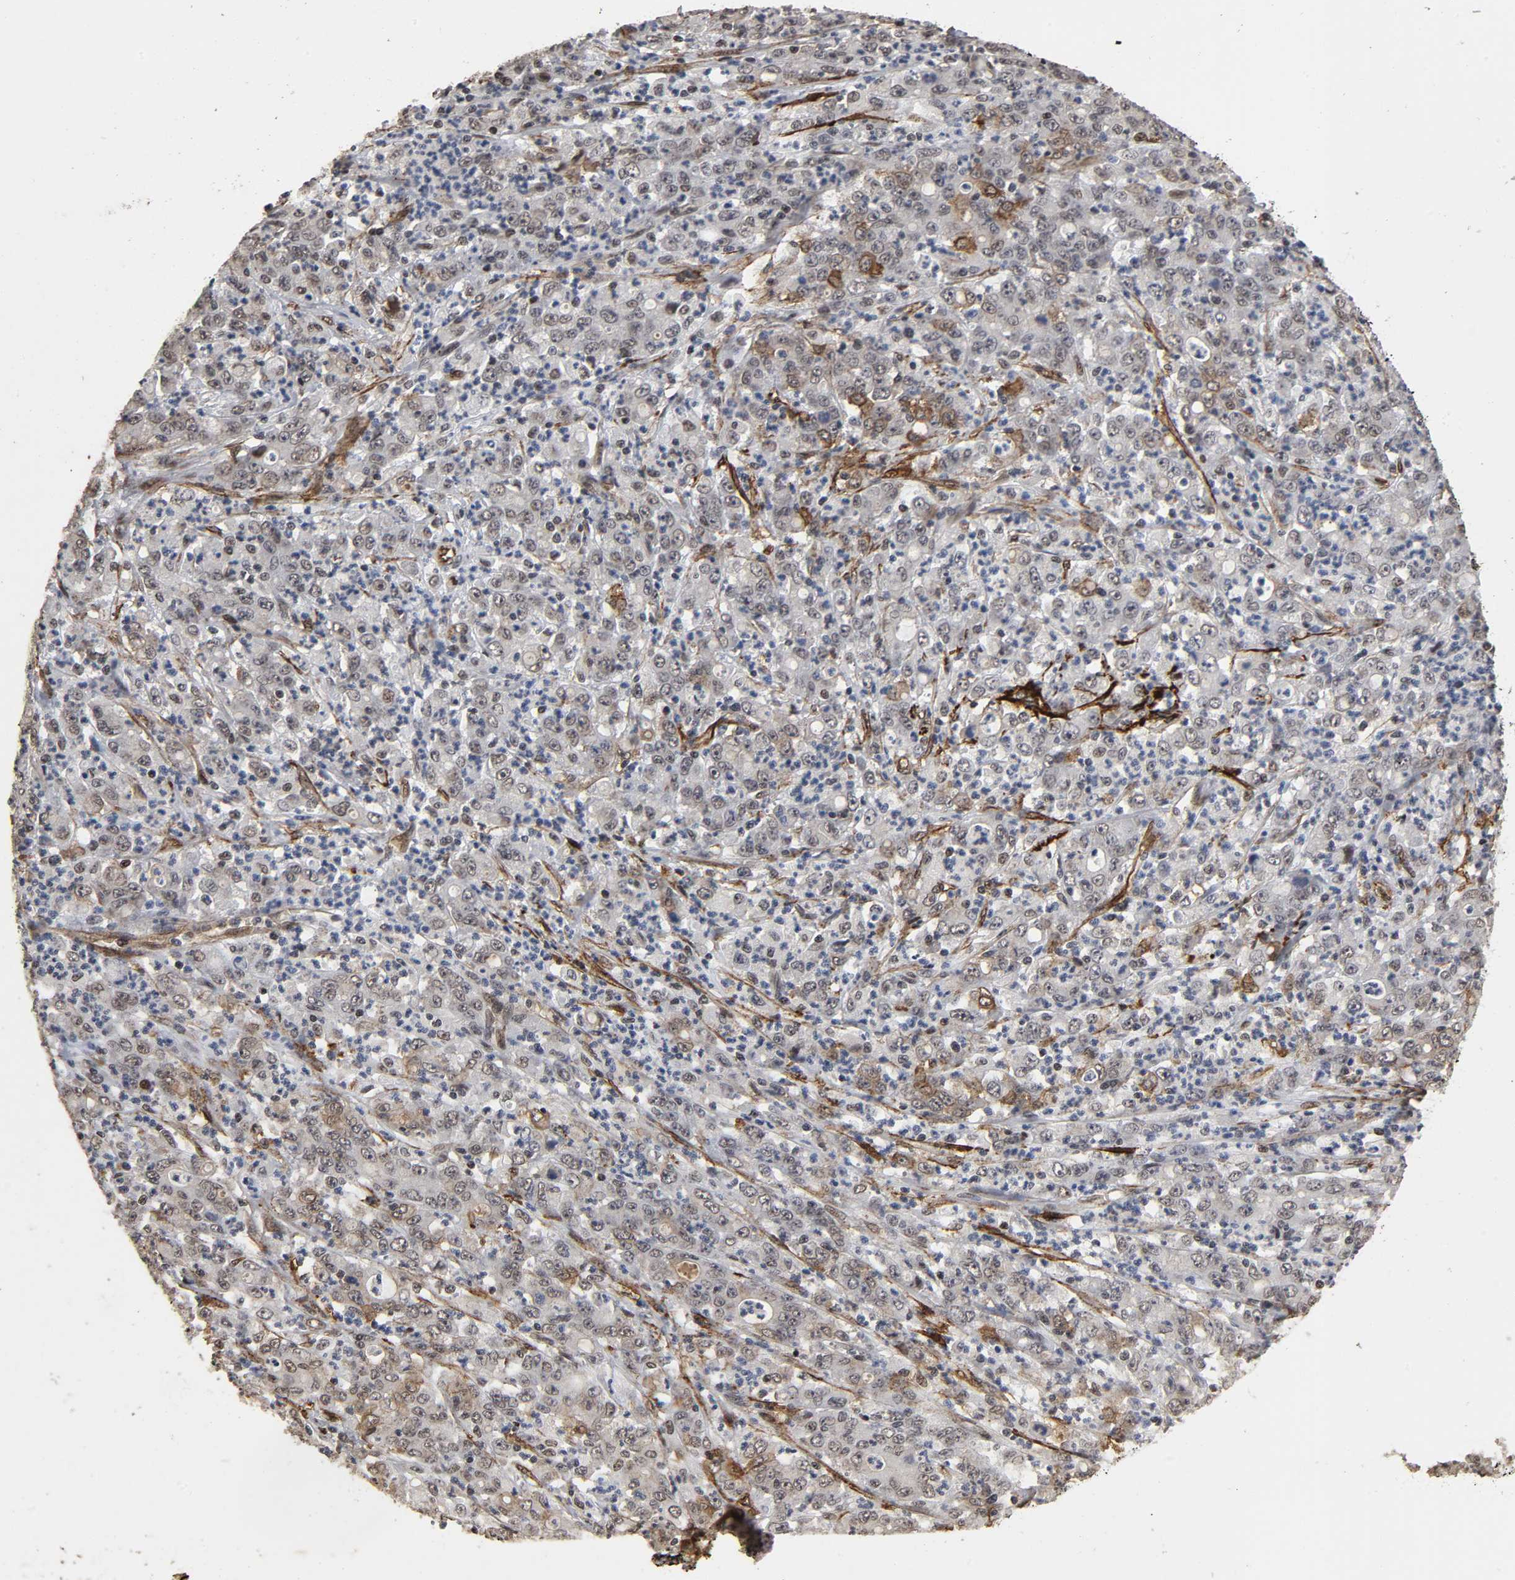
{"staining": {"intensity": "weak", "quantity": "25%-75%", "location": "cytoplasmic/membranous,nuclear"}, "tissue": "stomach cancer", "cell_type": "Tumor cells", "image_type": "cancer", "snomed": [{"axis": "morphology", "description": "Adenocarcinoma, NOS"}, {"axis": "topography", "description": "Stomach, lower"}], "caption": "The immunohistochemical stain labels weak cytoplasmic/membranous and nuclear expression in tumor cells of stomach cancer tissue.", "gene": "AHNAK2", "patient": {"sex": "female", "age": 71}}